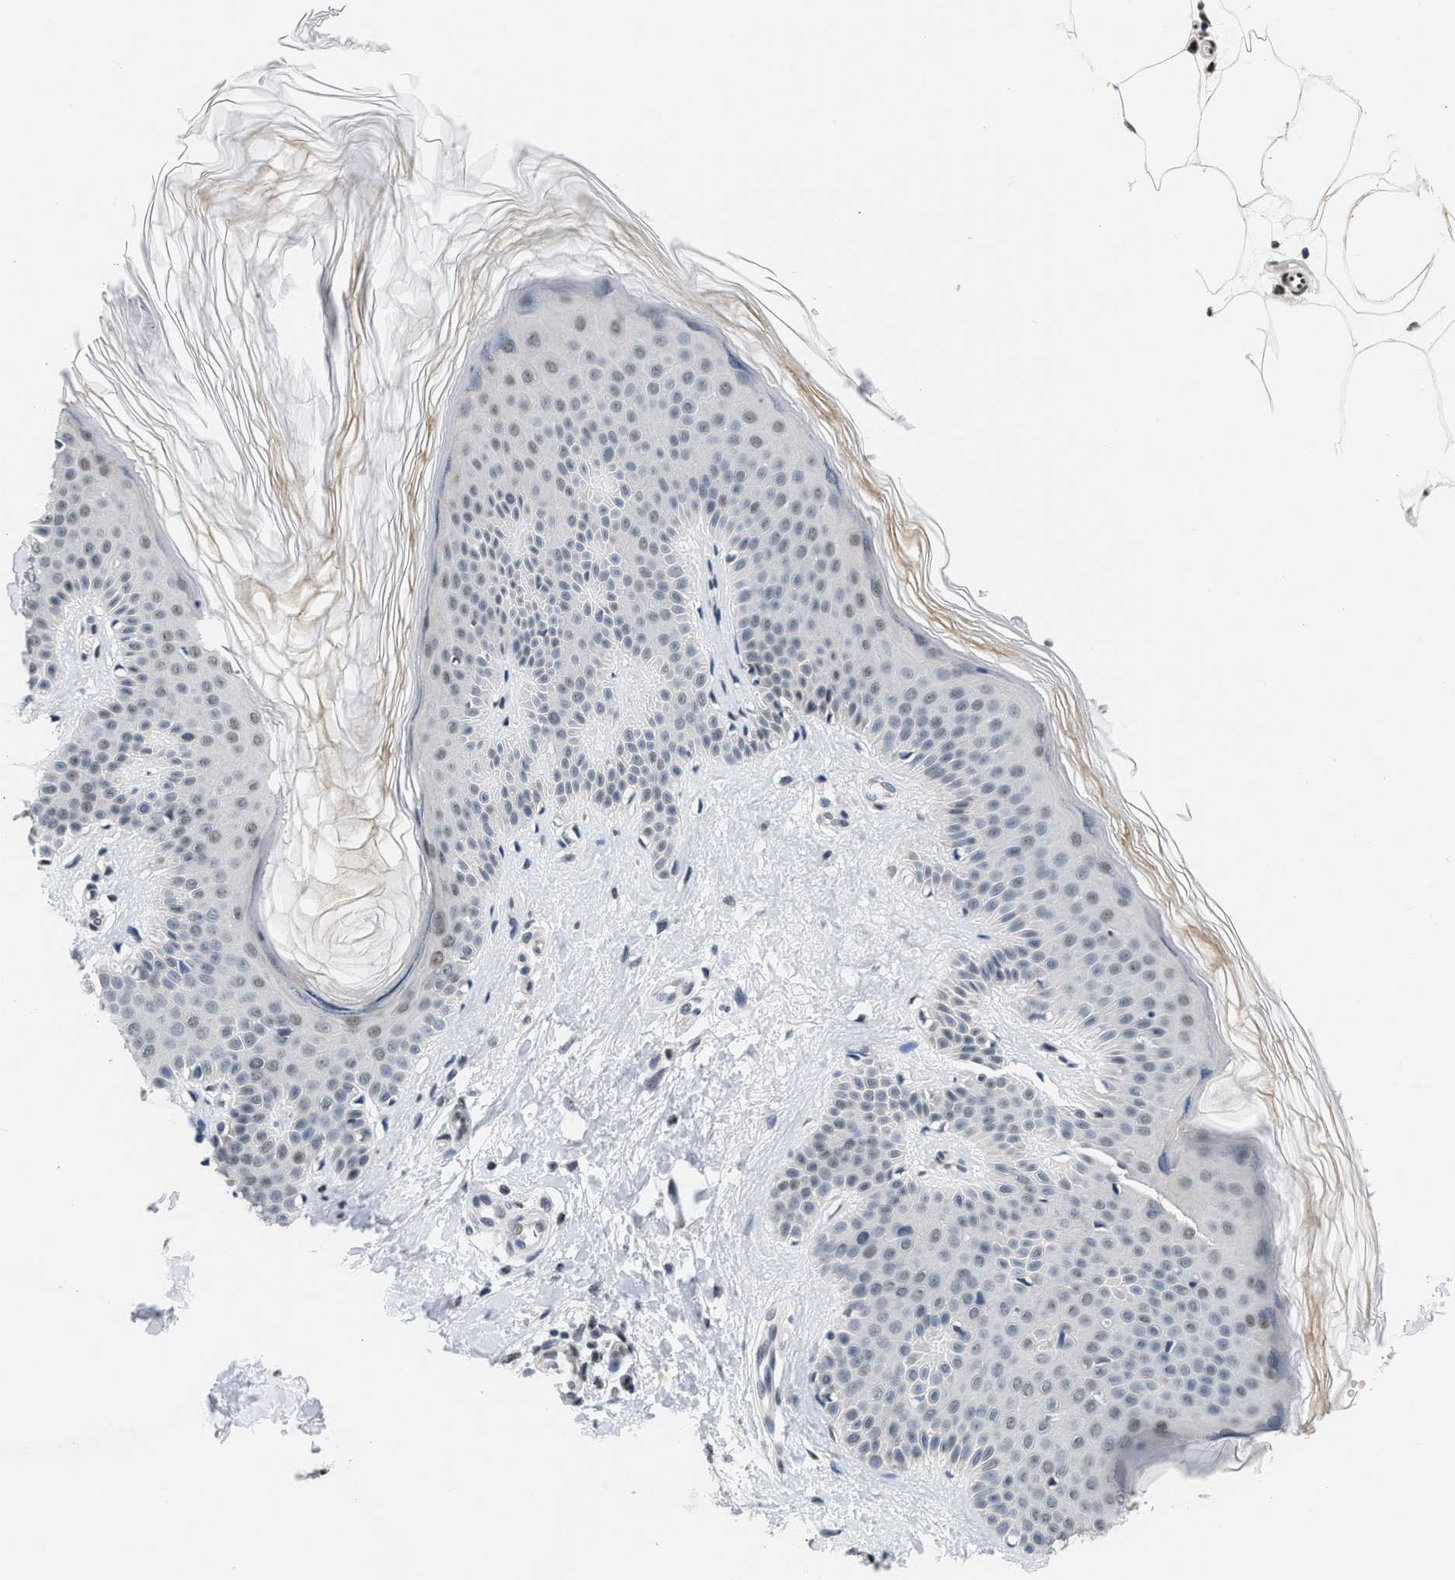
{"staining": {"intensity": "weak", "quantity": "25%-75%", "location": "nuclear"}, "tissue": "skin", "cell_type": "Fibroblasts", "image_type": "normal", "snomed": [{"axis": "morphology", "description": "Normal tissue, NOS"}, {"axis": "morphology", "description": "Malignant melanoma, Metastatic site"}, {"axis": "topography", "description": "Skin"}], "caption": "Immunohistochemical staining of benign human skin displays low levels of weak nuclear positivity in approximately 25%-75% of fibroblasts.", "gene": "RAF1", "patient": {"sex": "male", "age": 41}}